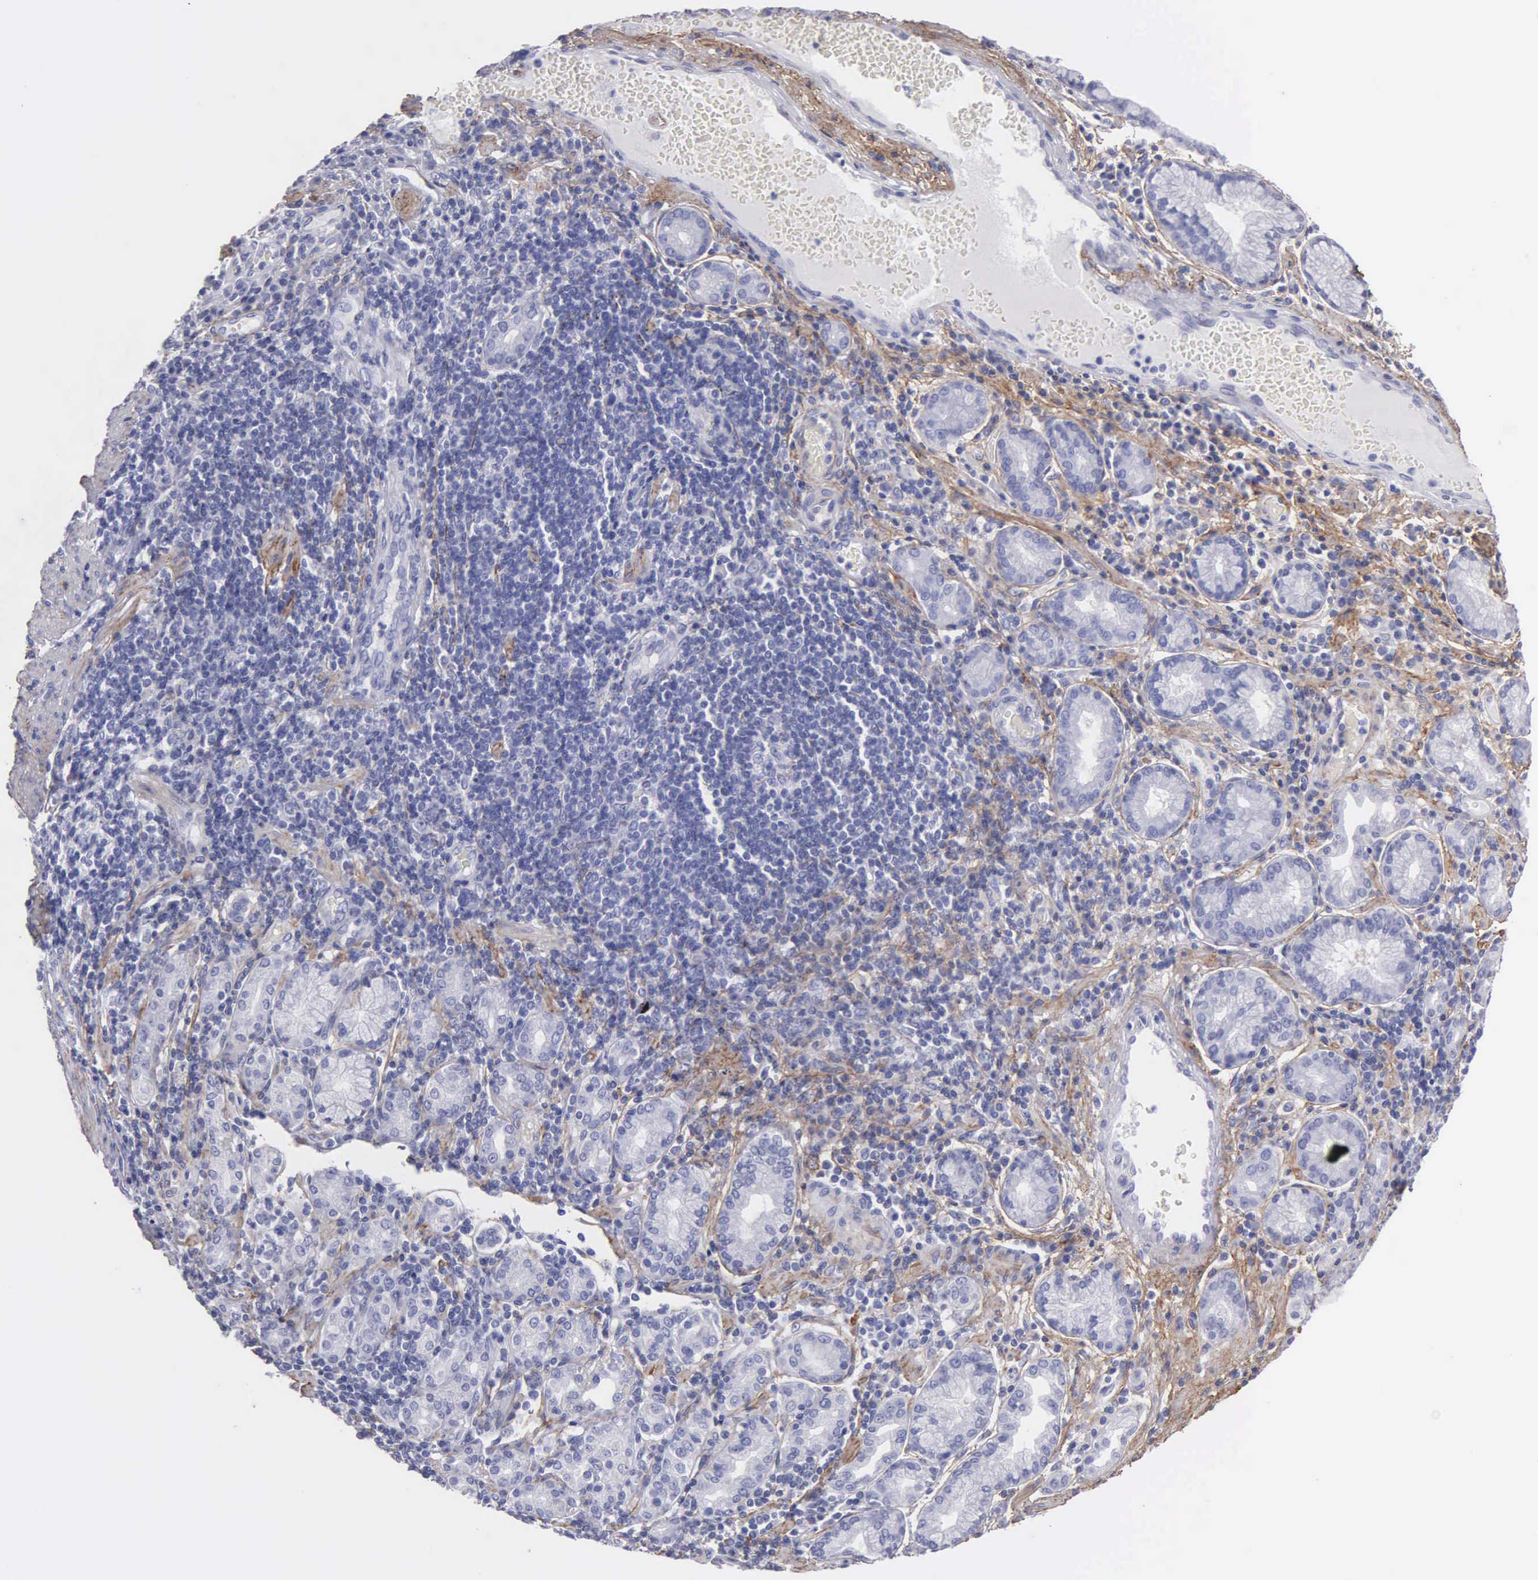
{"staining": {"intensity": "negative", "quantity": "none", "location": "none"}, "tissue": "stomach cancer", "cell_type": "Tumor cells", "image_type": "cancer", "snomed": [{"axis": "morphology", "description": "Adenocarcinoma, NOS"}, {"axis": "topography", "description": "Stomach, upper"}], "caption": "Tumor cells are negative for protein expression in human stomach cancer (adenocarcinoma).", "gene": "FBLN5", "patient": {"sex": "female", "age": 50}}